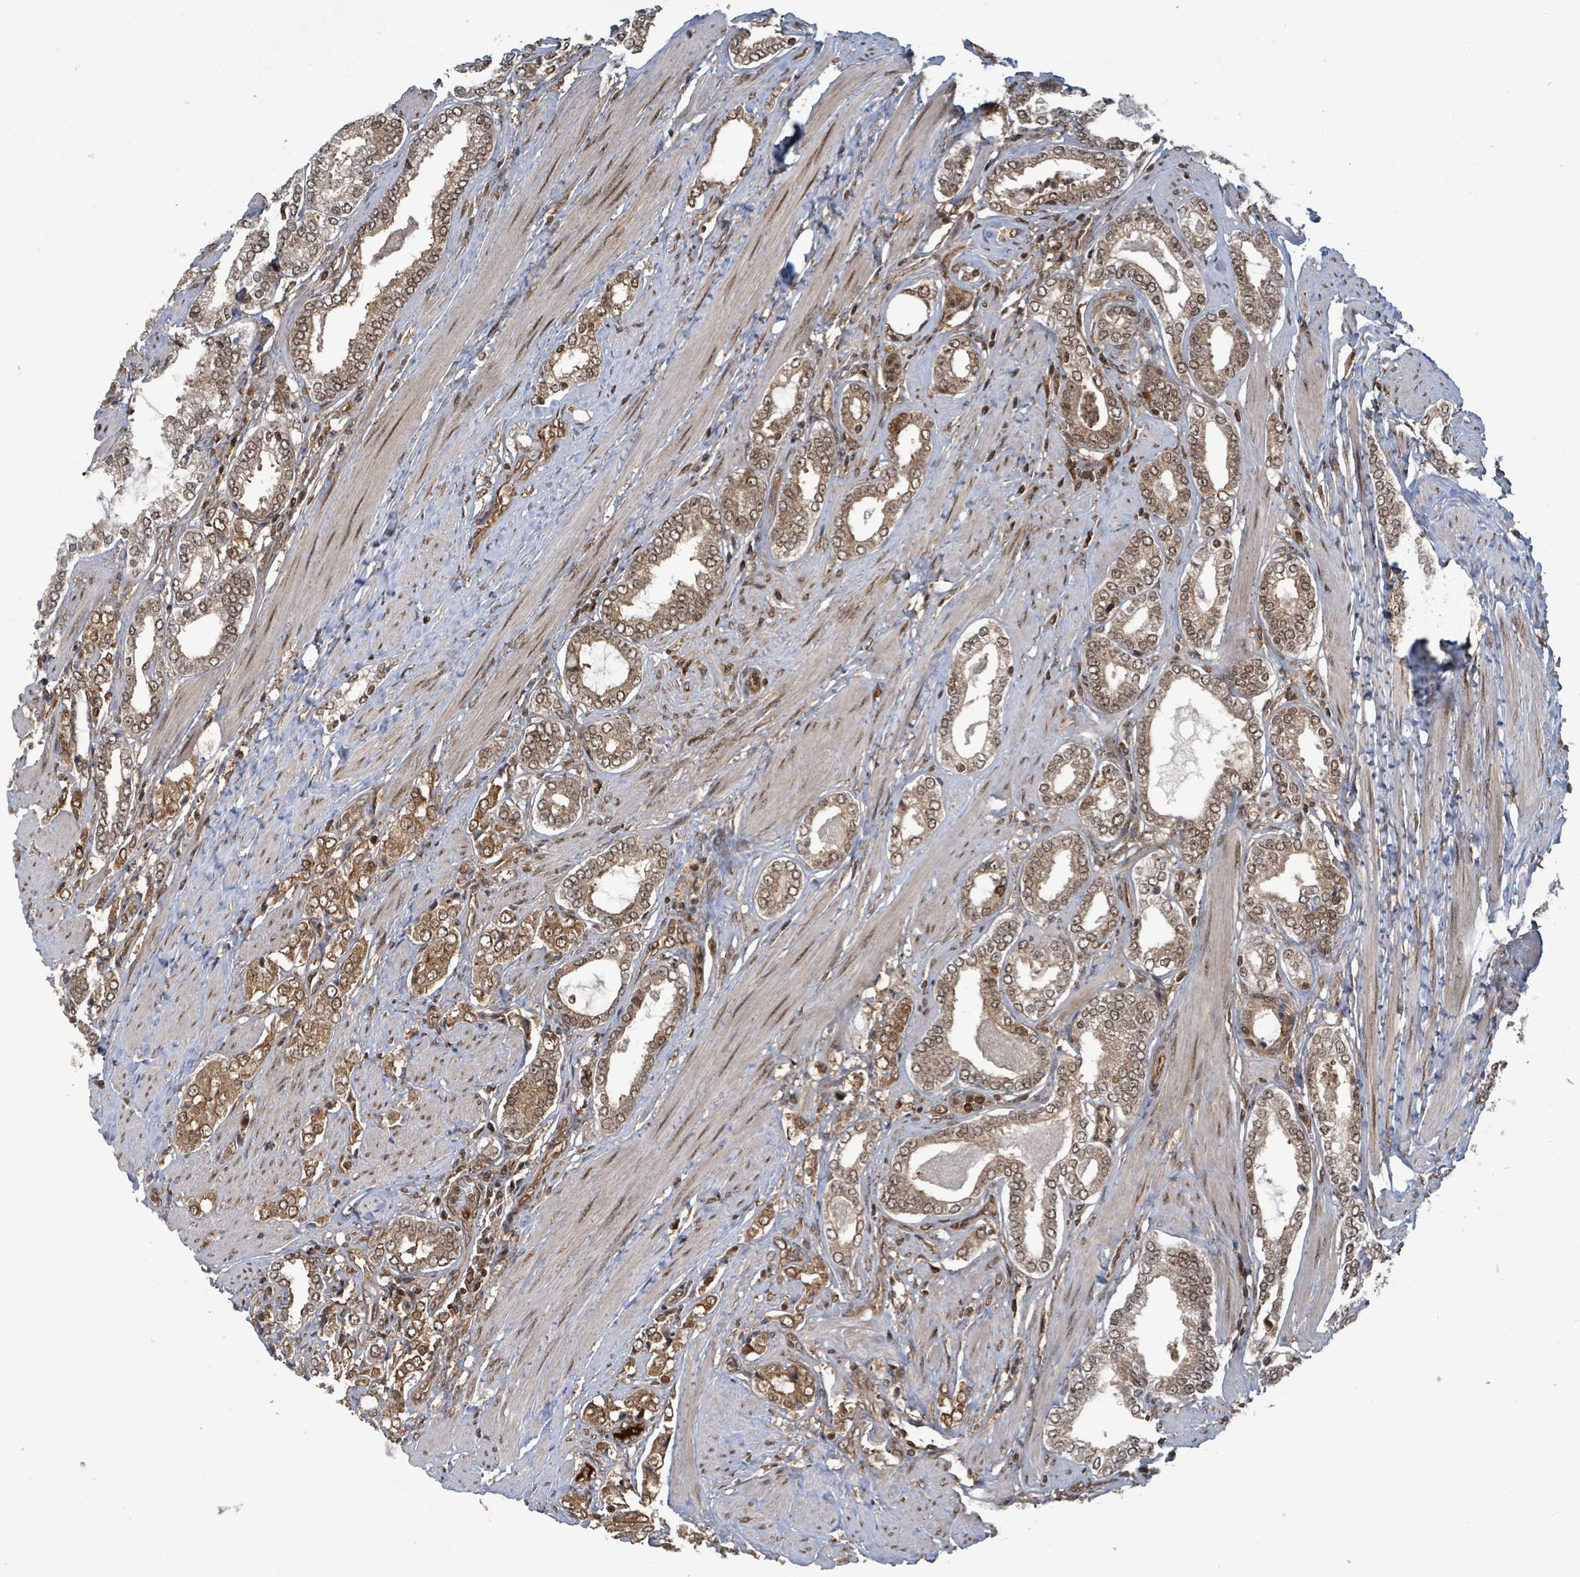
{"staining": {"intensity": "moderate", "quantity": ">75%", "location": "cytoplasmic/membranous,nuclear"}, "tissue": "prostate cancer", "cell_type": "Tumor cells", "image_type": "cancer", "snomed": [{"axis": "morphology", "description": "Adenocarcinoma, High grade"}, {"axis": "topography", "description": "Prostate"}], "caption": "Protein positivity by IHC exhibits moderate cytoplasmic/membranous and nuclear positivity in about >75% of tumor cells in prostate adenocarcinoma (high-grade).", "gene": "KLC1", "patient": {"sex": "male", "age": 71}}